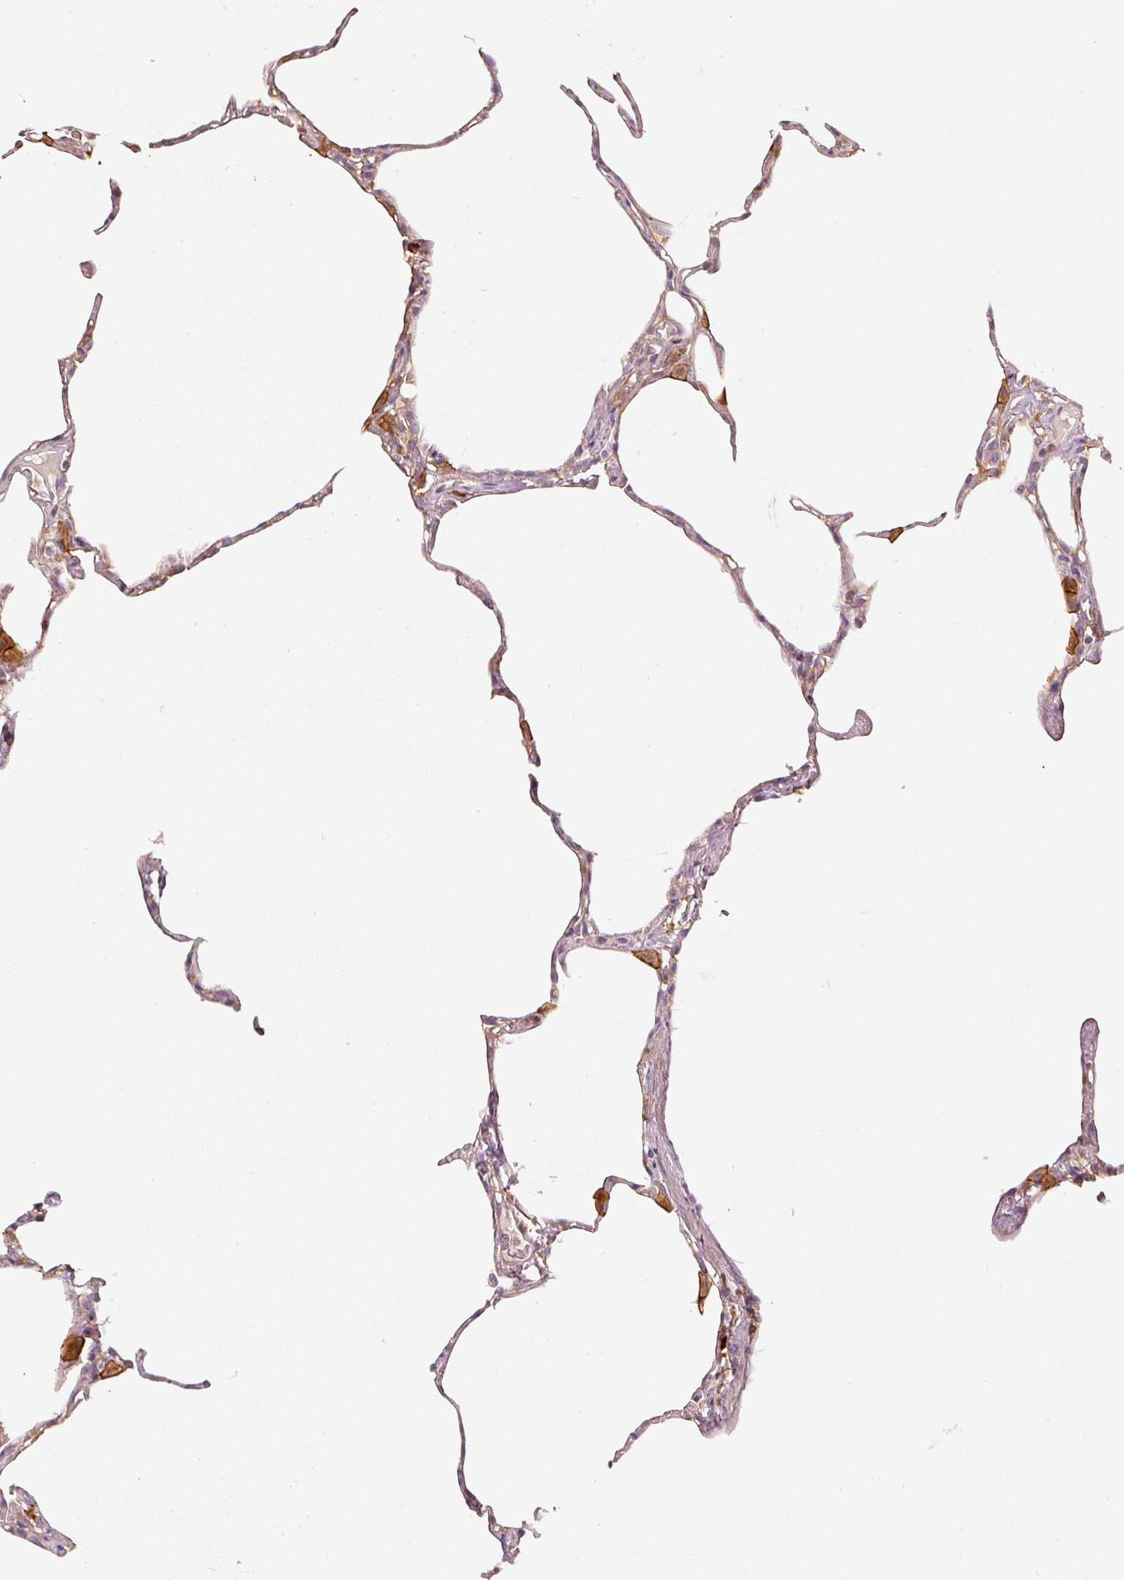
{"staining": {"intensity": "moderate", "quantity": "<25%", "location": "cytoplasmic/membranous"}, "tissue": "lung", "cell_type": "Alveolar cells", "image_type": "normal", "snomed": [{"axis": "morphology", "description": "Normal tissue, NOS"}, {"axis": "topography", "description": "Lung"}], "caption": "A micrograph of human lung stained for a protein demonstrates moderate cytoplasmic/membranous brown staining in alveolar cells. The staining was performed using DAB to visualize the protein expression in brown, while the nuclei were stained in blue with hematoxylin (Magnification: 20x).", "gene": "IQGAP2", "patient": {"sex": "male", "age": 65}}